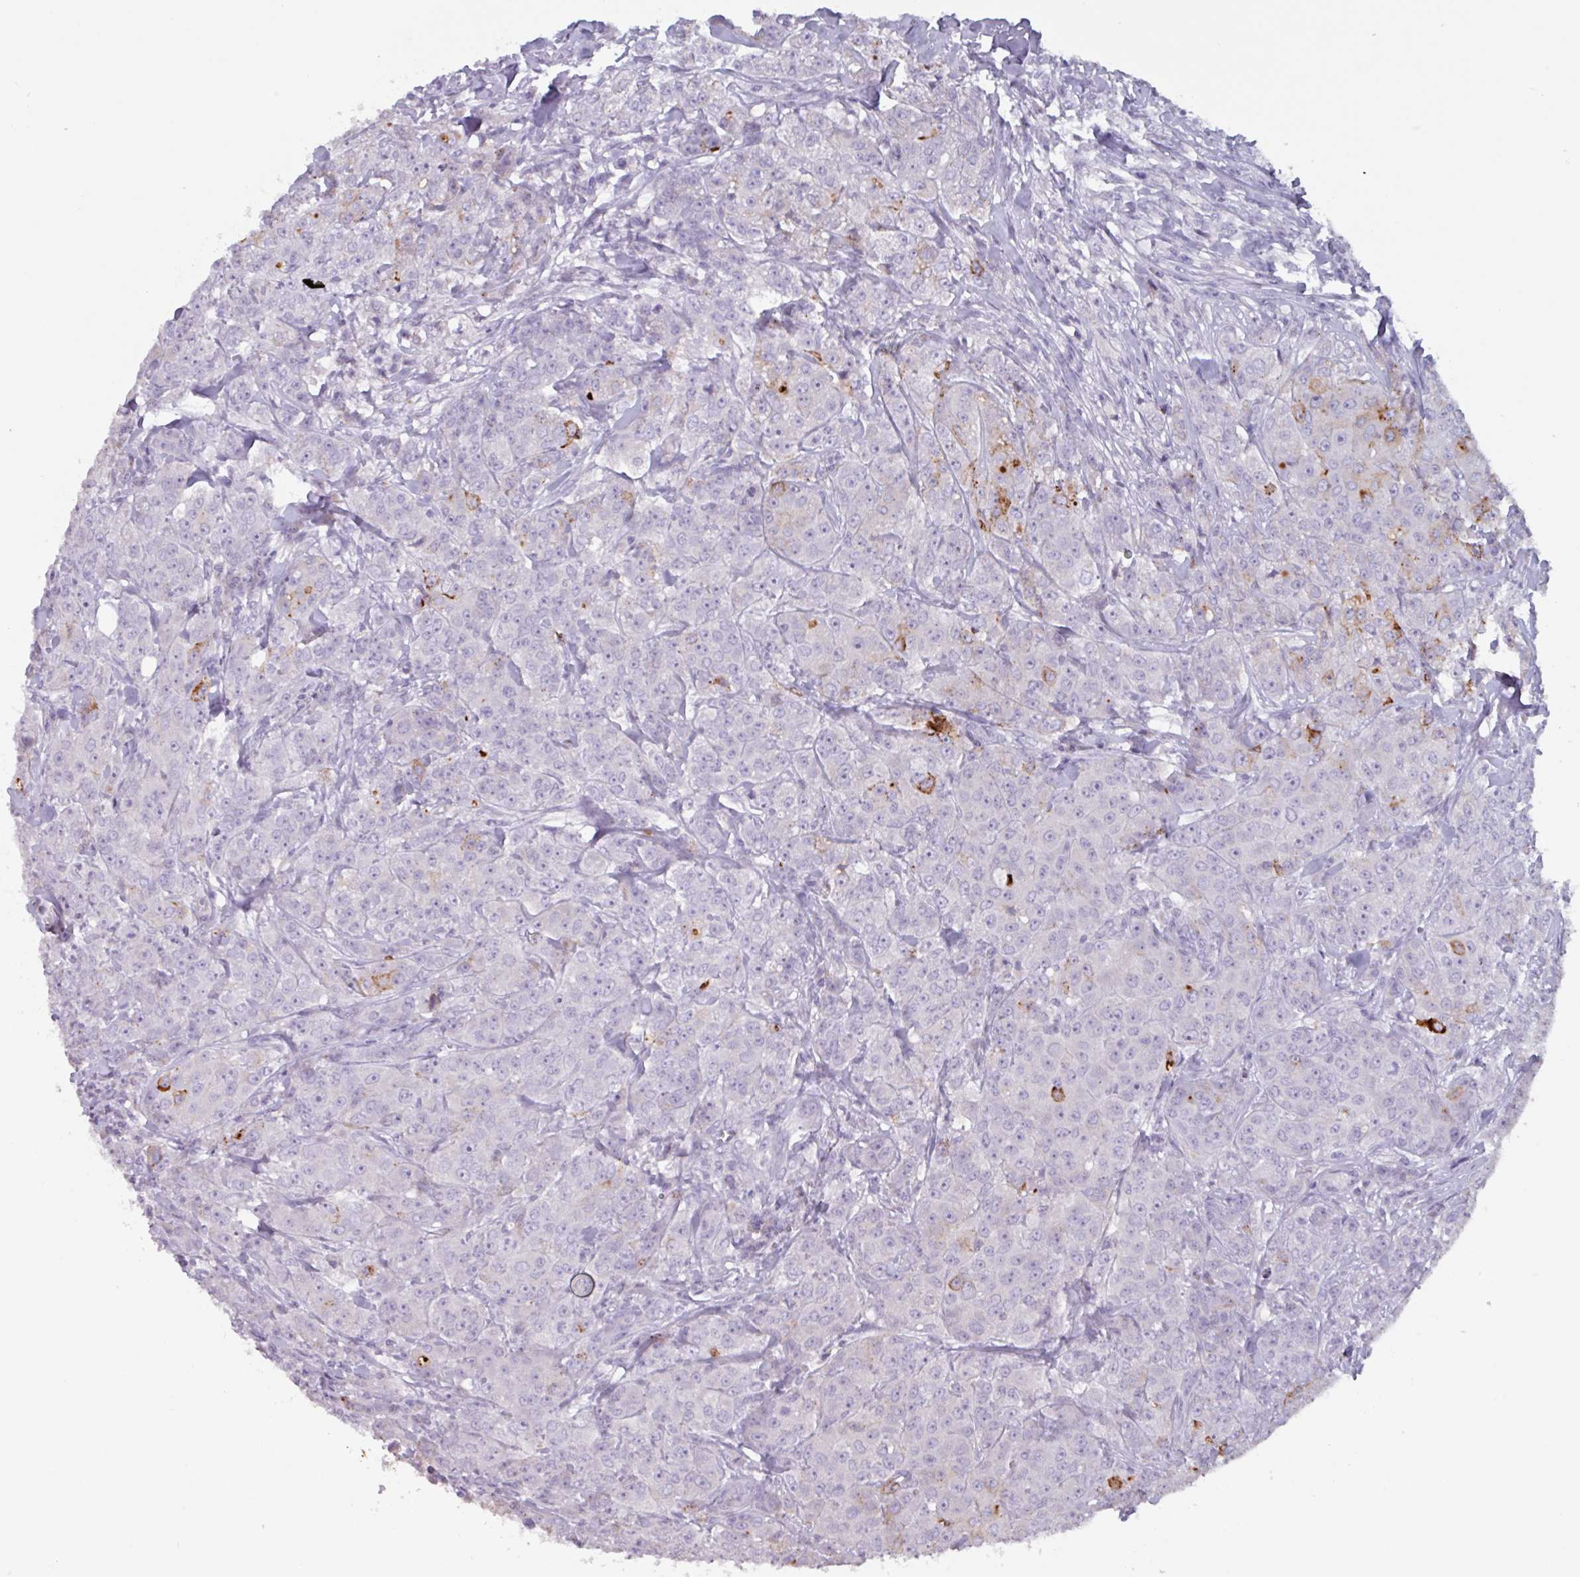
{"staining": {"intensity": "strong", "quantity": "<25%", "location": "cytoplasmic/membranous"}, "tissue": "breast cancer", "cell_type": "Tumor cells", "image_type": "cancer", "snomed": [{"axis": "morphology", "description": "Duct carcinoma"}, {"axis": "topography", "description": "Breast"}], "caption": "Protein expression analysis of human invasive ductal carcinoma (breast) reveals strong cytoplasmic/membranous positivity in approximately <25% of tumor cells. Nuclei are stained in blue.", "gene": "OR2T10", "patient": {"sex": "female", "age": 43}}